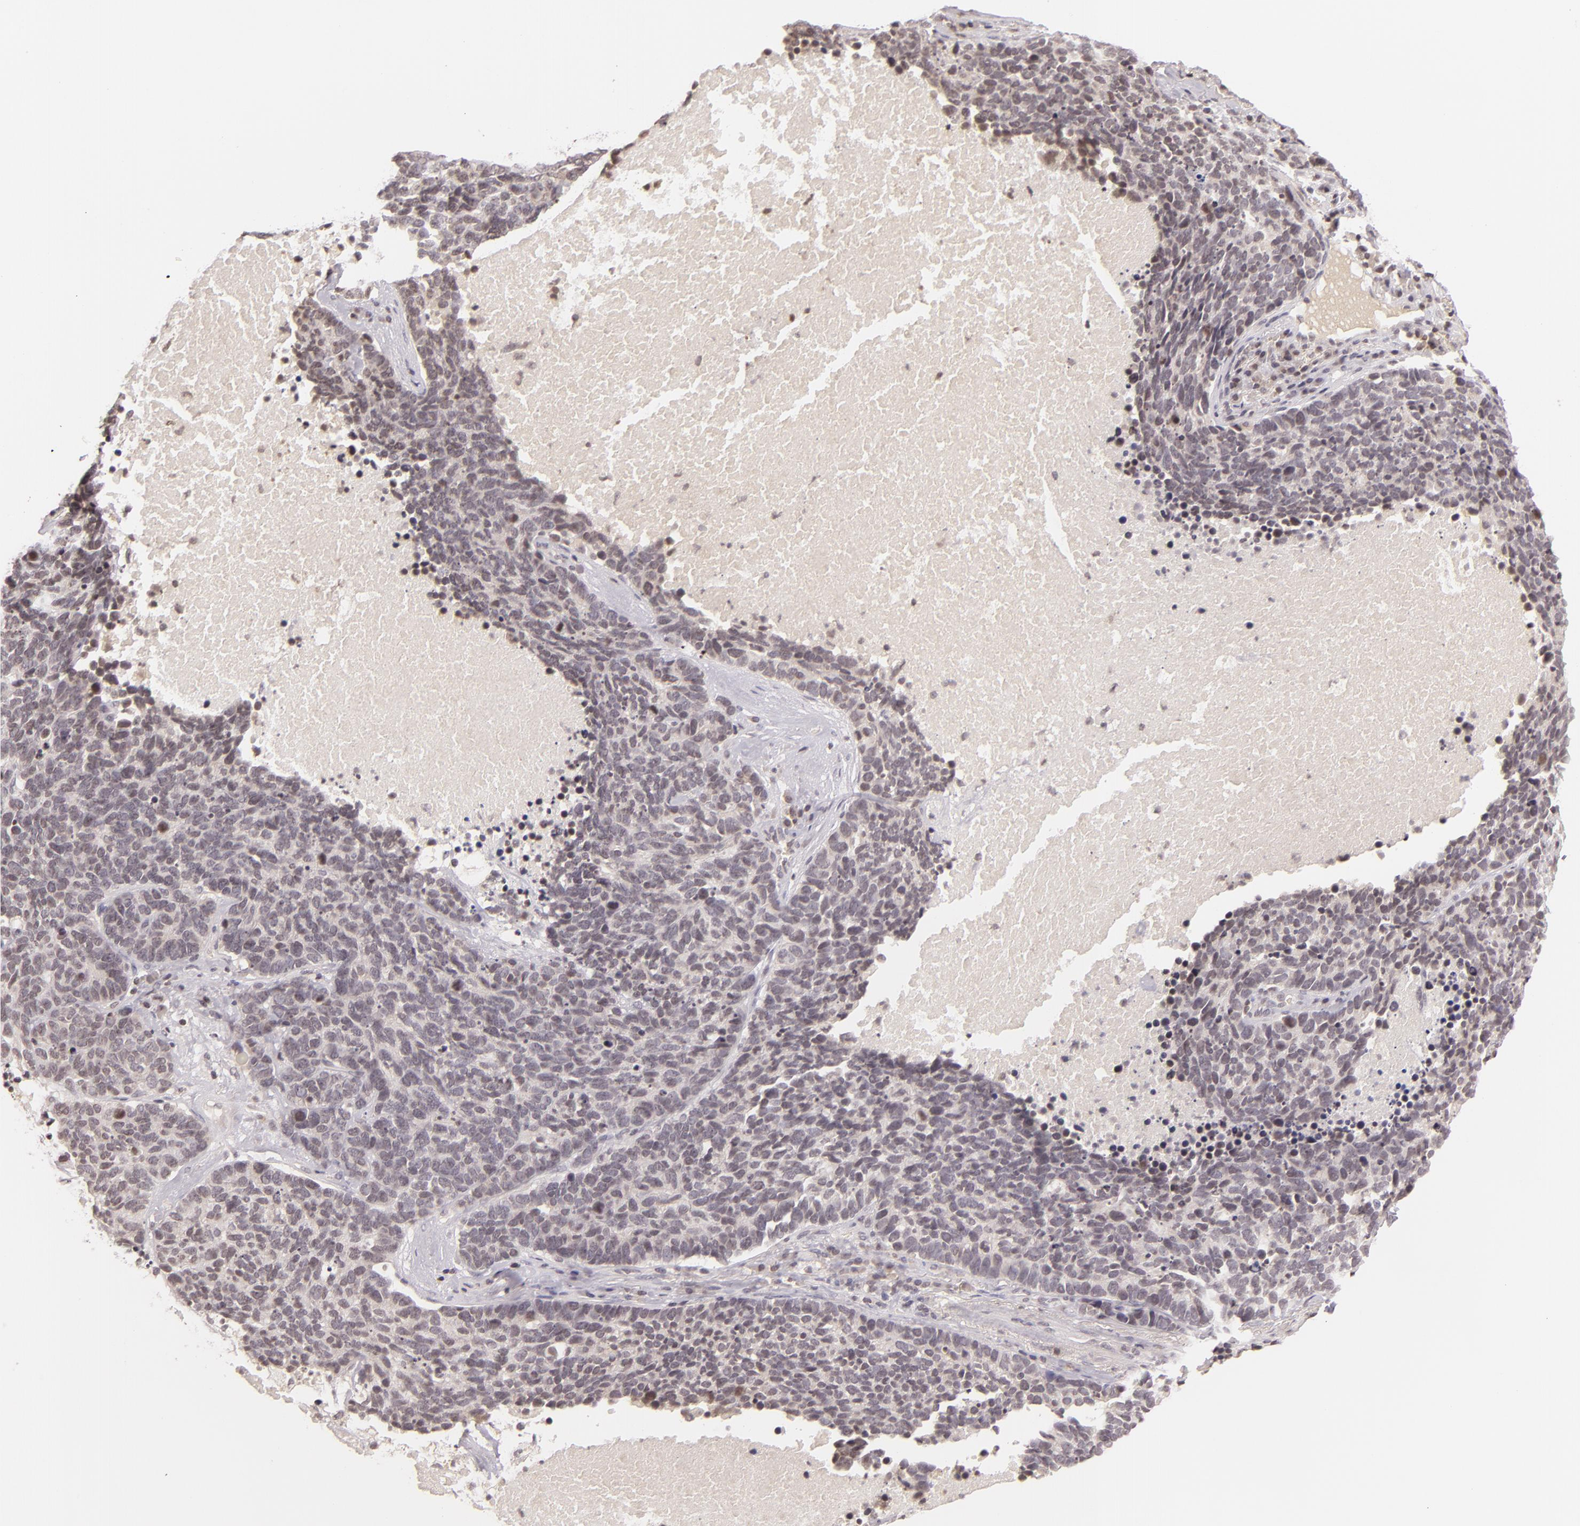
{"staining": {"intensity": "negative", "quantity": "none", "location": "none"}, "tissue": "lung cancer", "cell_type": "Tumor cells", "image_type": "cancer", "snomed": [{"axis": "morphology", "description": "Neoplasm, malignant, NOS"}, {"axis": "topography", "description": "Lung"}], "caption": "Immunohistochemistry (IHC) image of lung cancer stained for a protein (brown), which shows no expression in tumor cells.", "gene": "CASP8", "patient": {"sex": "female", "age": 75}}